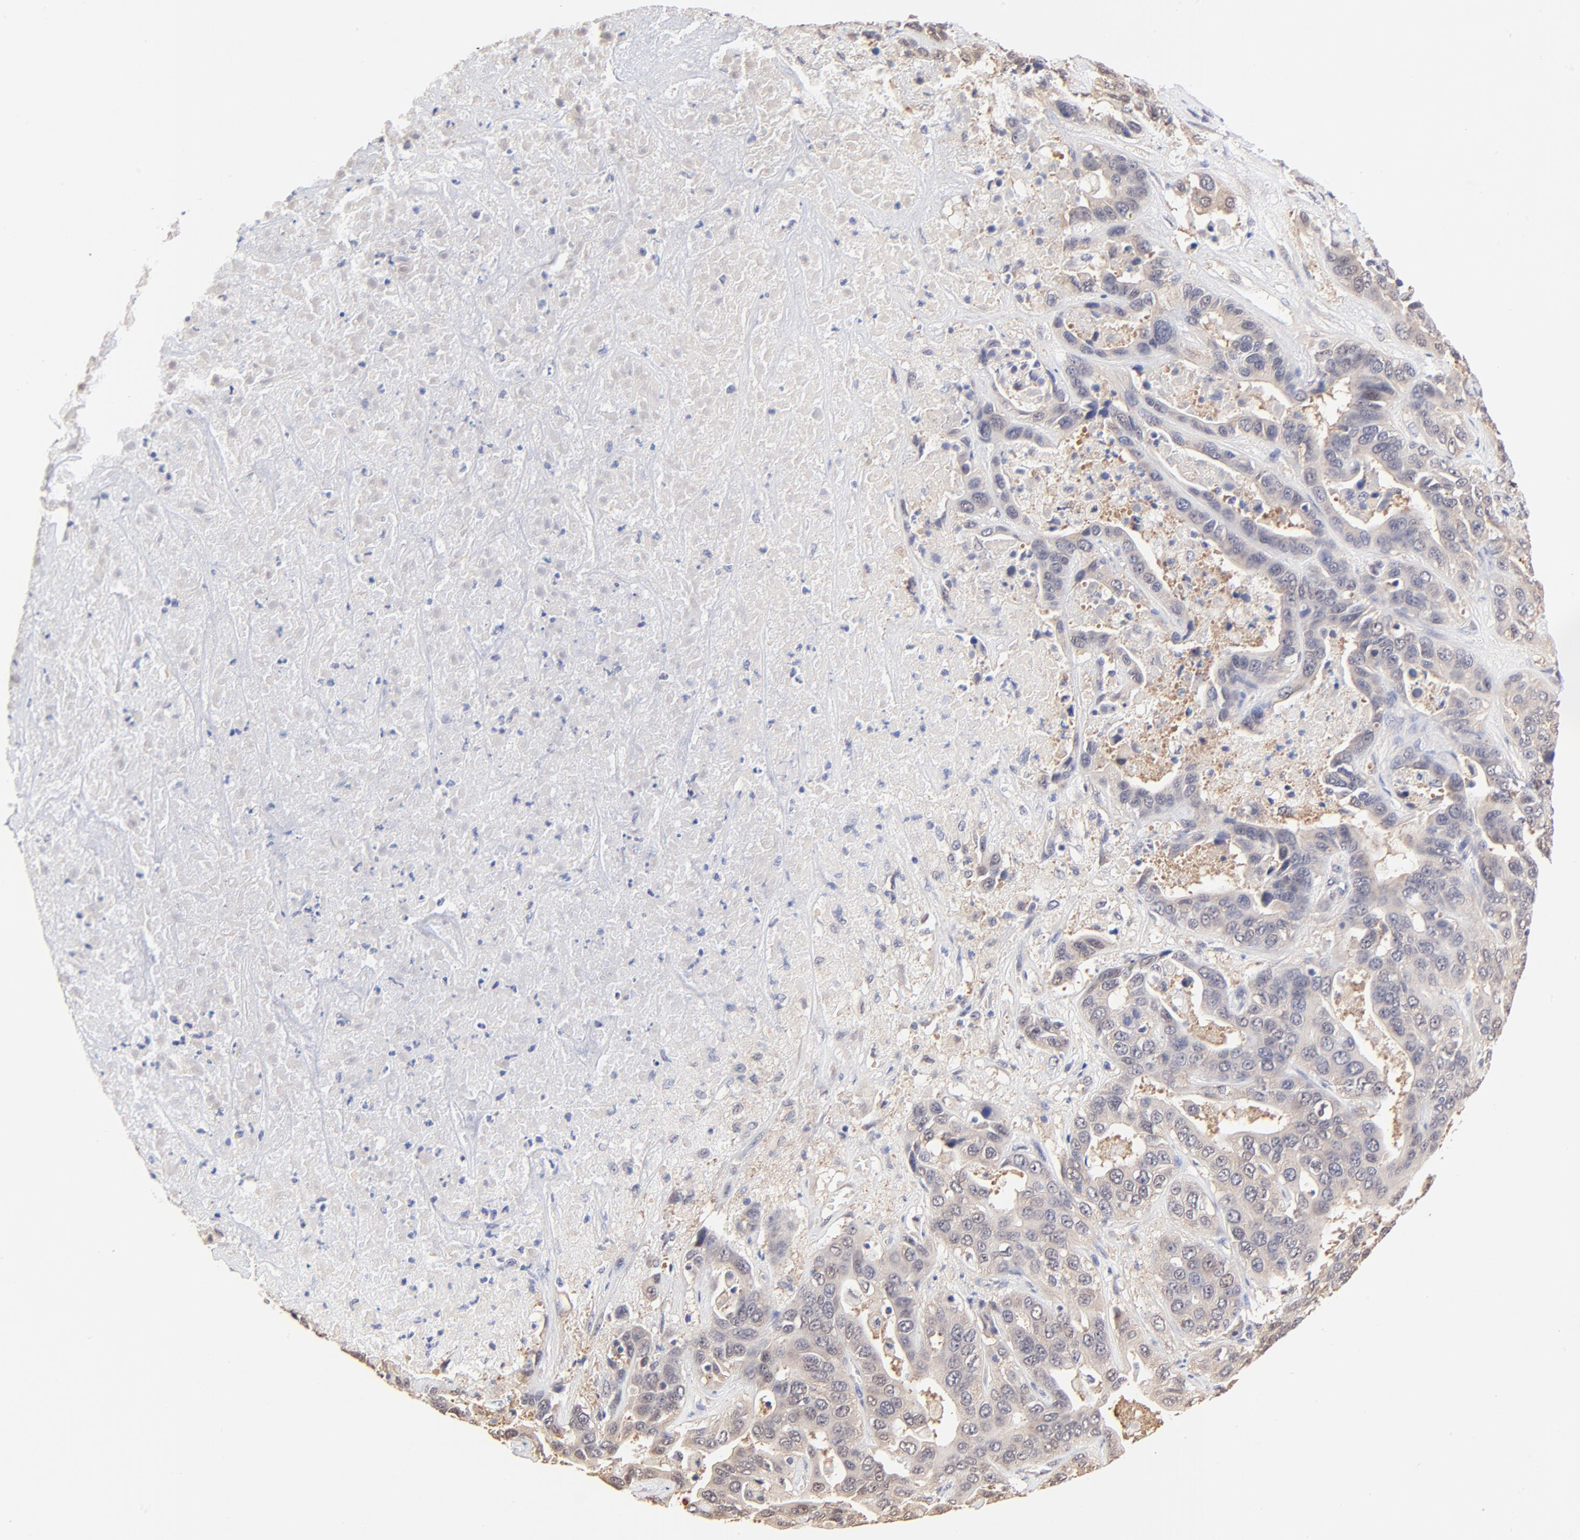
{"staining": {"intensity": "weak", "quantity": ">75%", "location": "cytoplasmic/membranous"}, "tissue": "liver cancer", "cell_type": "Tumor cells", "image_type": "cancer", "snomed": [{"axis": "morphology", "description": "Cholangiocarcinoma"}, {"axis": "topography", "description": "Liver"}], "caption": "A brown stain labels weak cytoplasmic/membranous expression of a protein in human liver cancer (cholangiocarcinoma) tumor cells.", "gene": "TXNL1", "patient": {"sex": "female", "age": 52}}